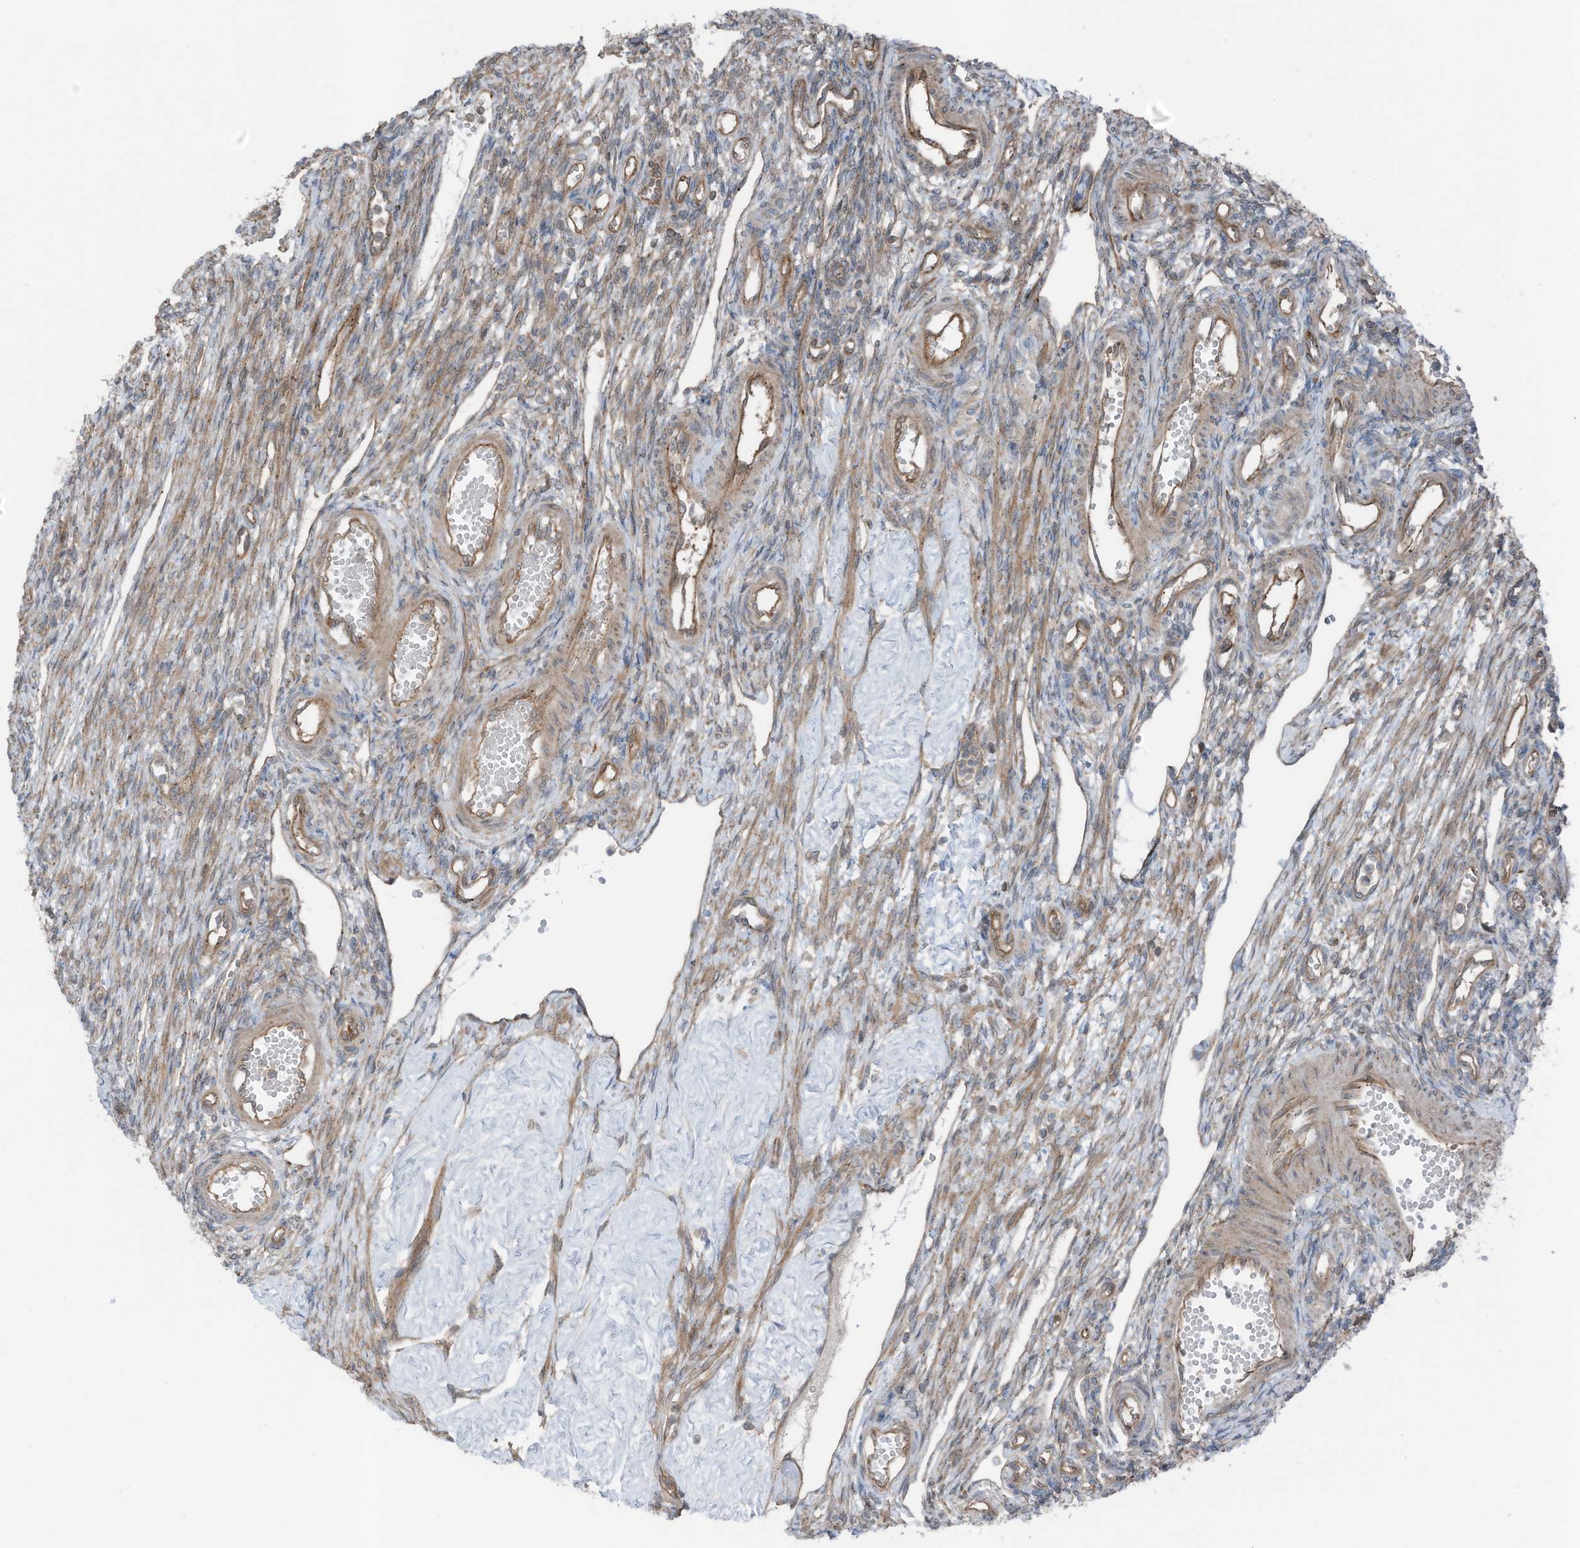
{"staining": {"intensity": "weak", "quantity": "<25%", "location": "cytoplasmic/membranous"}, "tissue": "ovary", "cell_type": "Ovarian stroma cells", "image_type": "normal", "snomed": [{"axis": "morphology", "description": "Normal tissue, NOS"}, {"axis": "morphology", "description": "Cyst, NOS"}, {"axis": "topography", "description": "Ovary"}], "caption": "The immunohistochemistry (IHC) image has no significant staining in ovarian stroma cells of ovary.", "gene": "TXNDC9", "patient": {"sex": "female", "age": 33}}